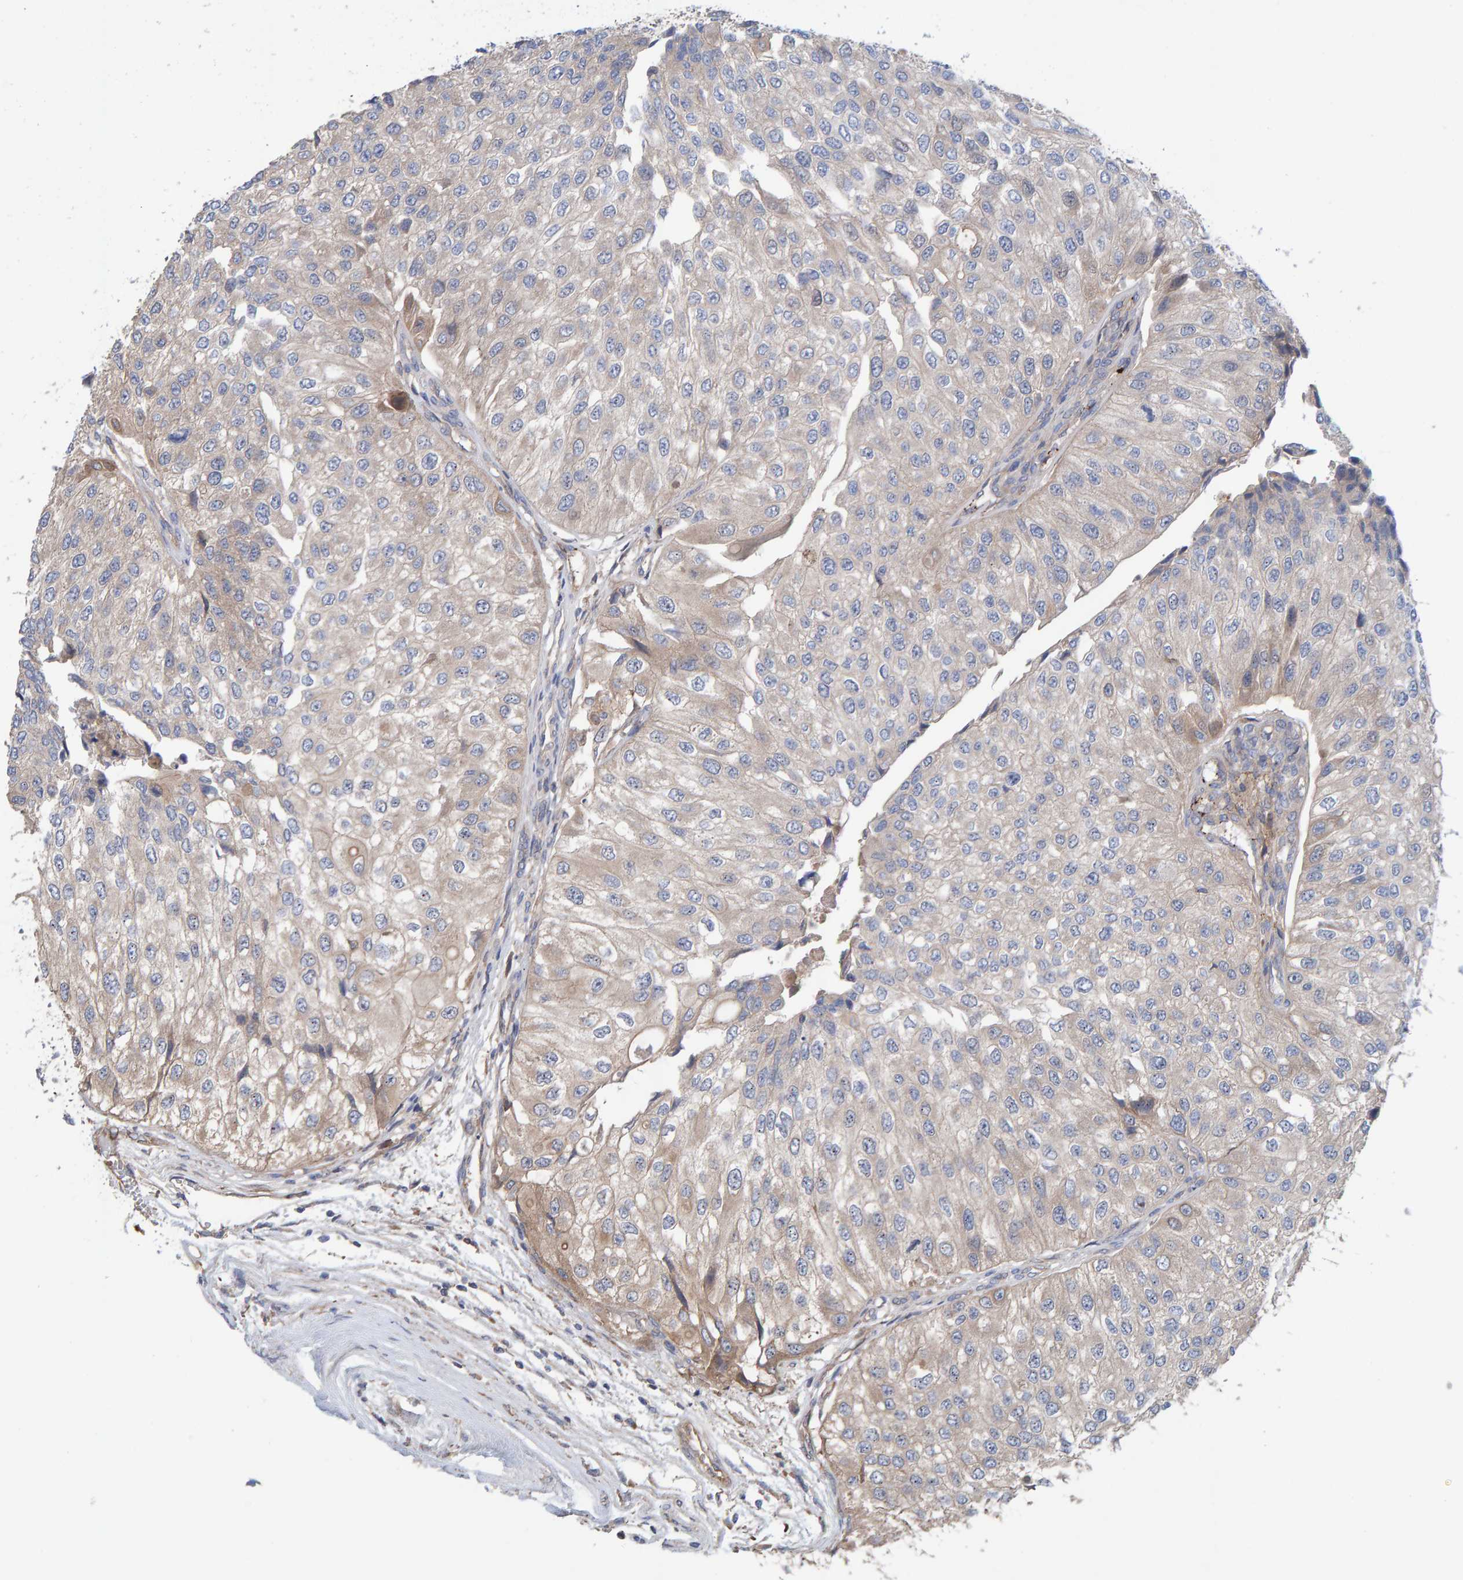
{"staining": {"intensity": "weak", "quantity": "<25%", "location": "cytoplasmic/membranous"}, "tissue": "urothelial cancer", "cell_type": "Tumor cells", "image_type": "cancer", "snomed": [{"axis": "morphology", "description": "Urothelial carcinoma, High grade"}, {"axis": "topography", "description": "Kidney"}, {"axis": "topography", "description": "Urinary bladder"}], "caption": "Immunohistochemistry (IHC) histopathology image of human urothelial cancer stained for a protein (brown), which shows no staining in tumor cells.", "gene": "LRSAM1", "patient": {"sex": "male", "age": 77}}